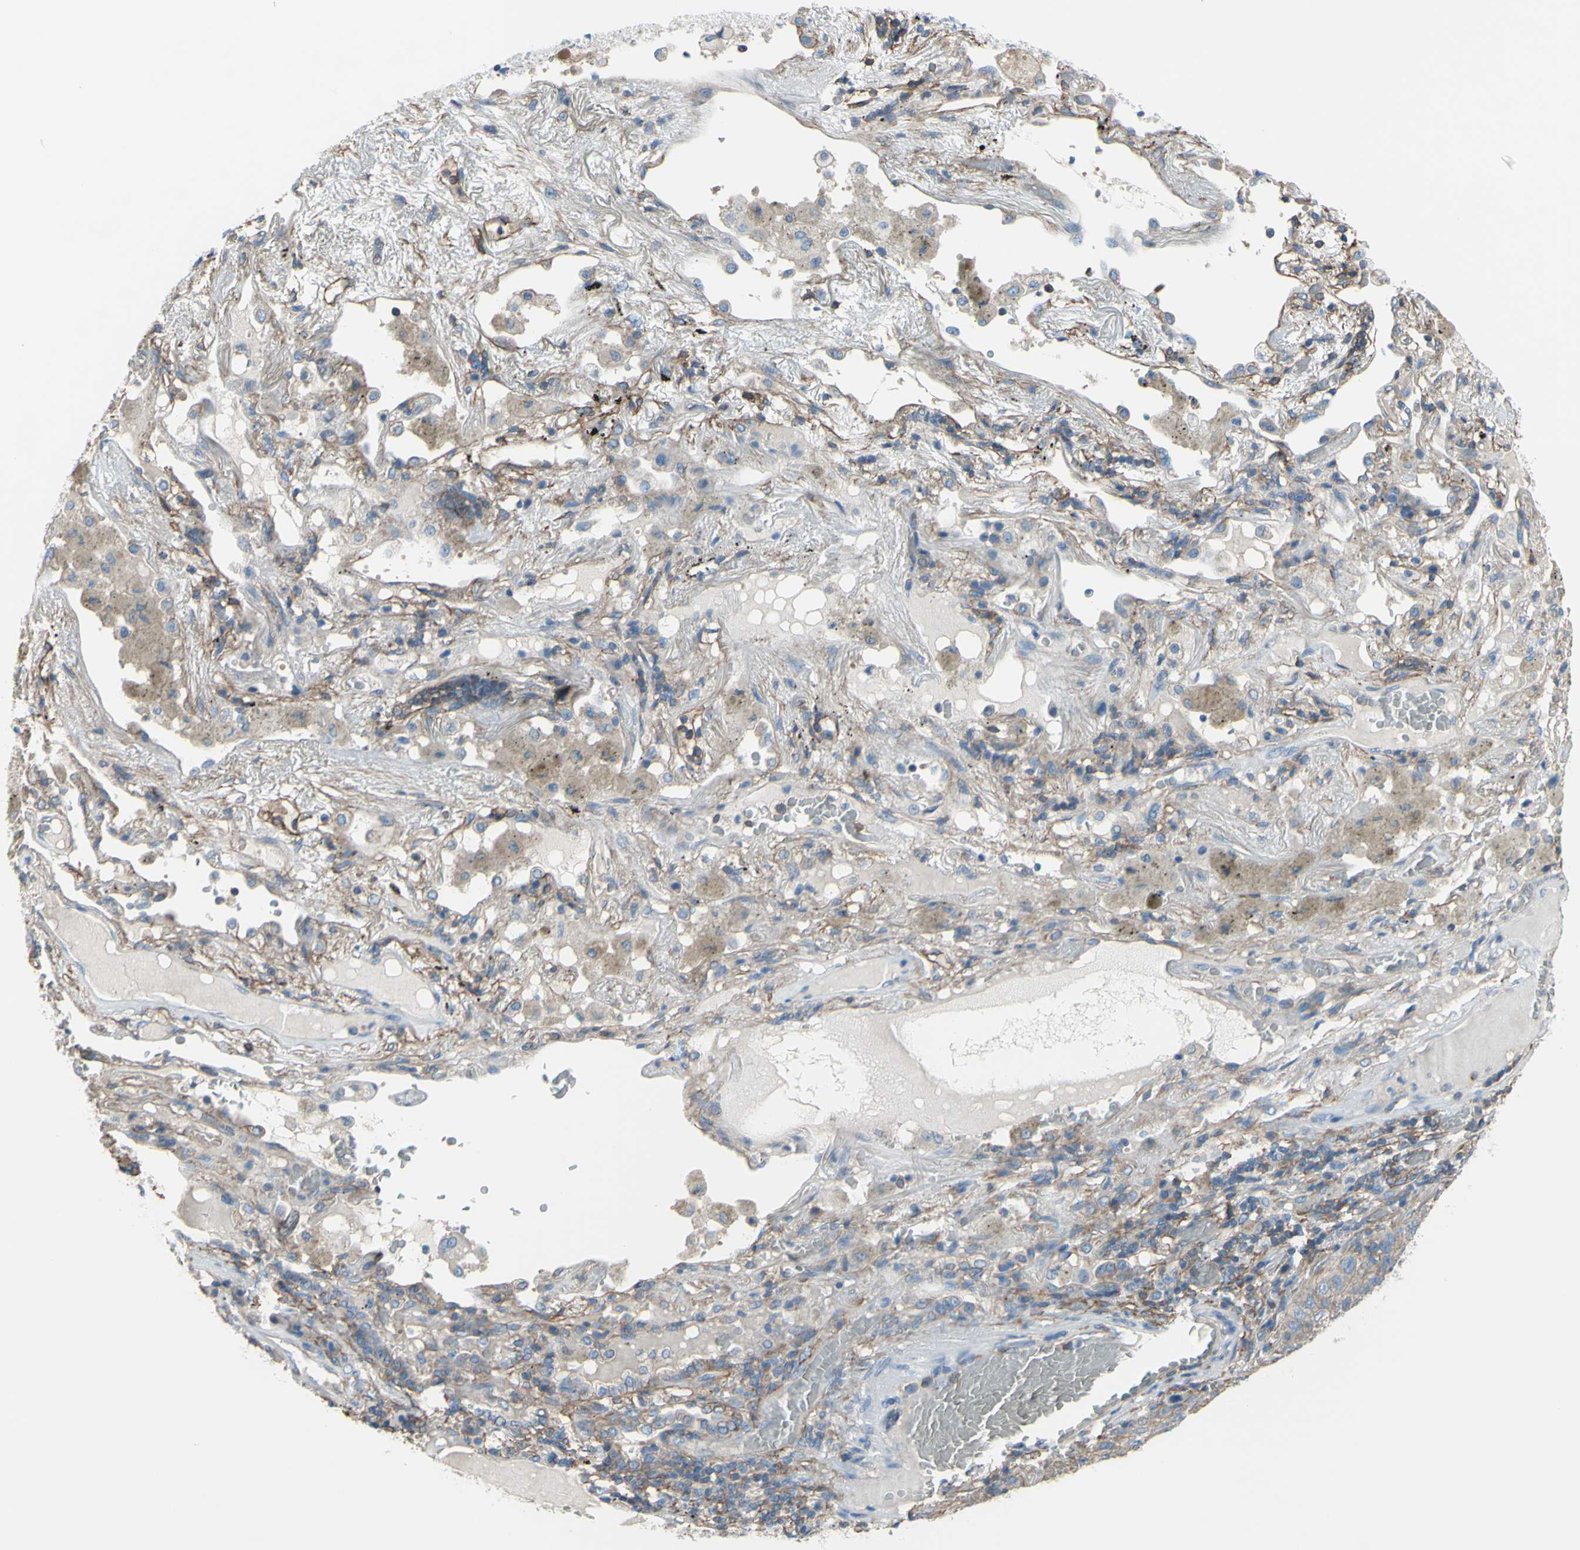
{"staining": {"intensity": "weak", "quantity": ">75%", "location": "cytoplasmic/membranous"}, "tissue": "lung cancer", "cell_type": "Tumor cells", "image_type": "cancer", "snomed": [{"axis": "morphology", "description": "Squamous cell carcinoma, NOS"}, {"axis": "topography", "description": "Lung"}], "caption": "Immunohistochemical staining of human squamous cell carcinoma (lung) displays weak cytoplasmic/membranous protein staining in approximately >75% of tumor cells. (DAB (3,3'-diaminobenzidine) = brown stain, brightfield microscopy at high magnification).", "gene": "ADD1", "patient": {"sex": "male", "age": 57}}